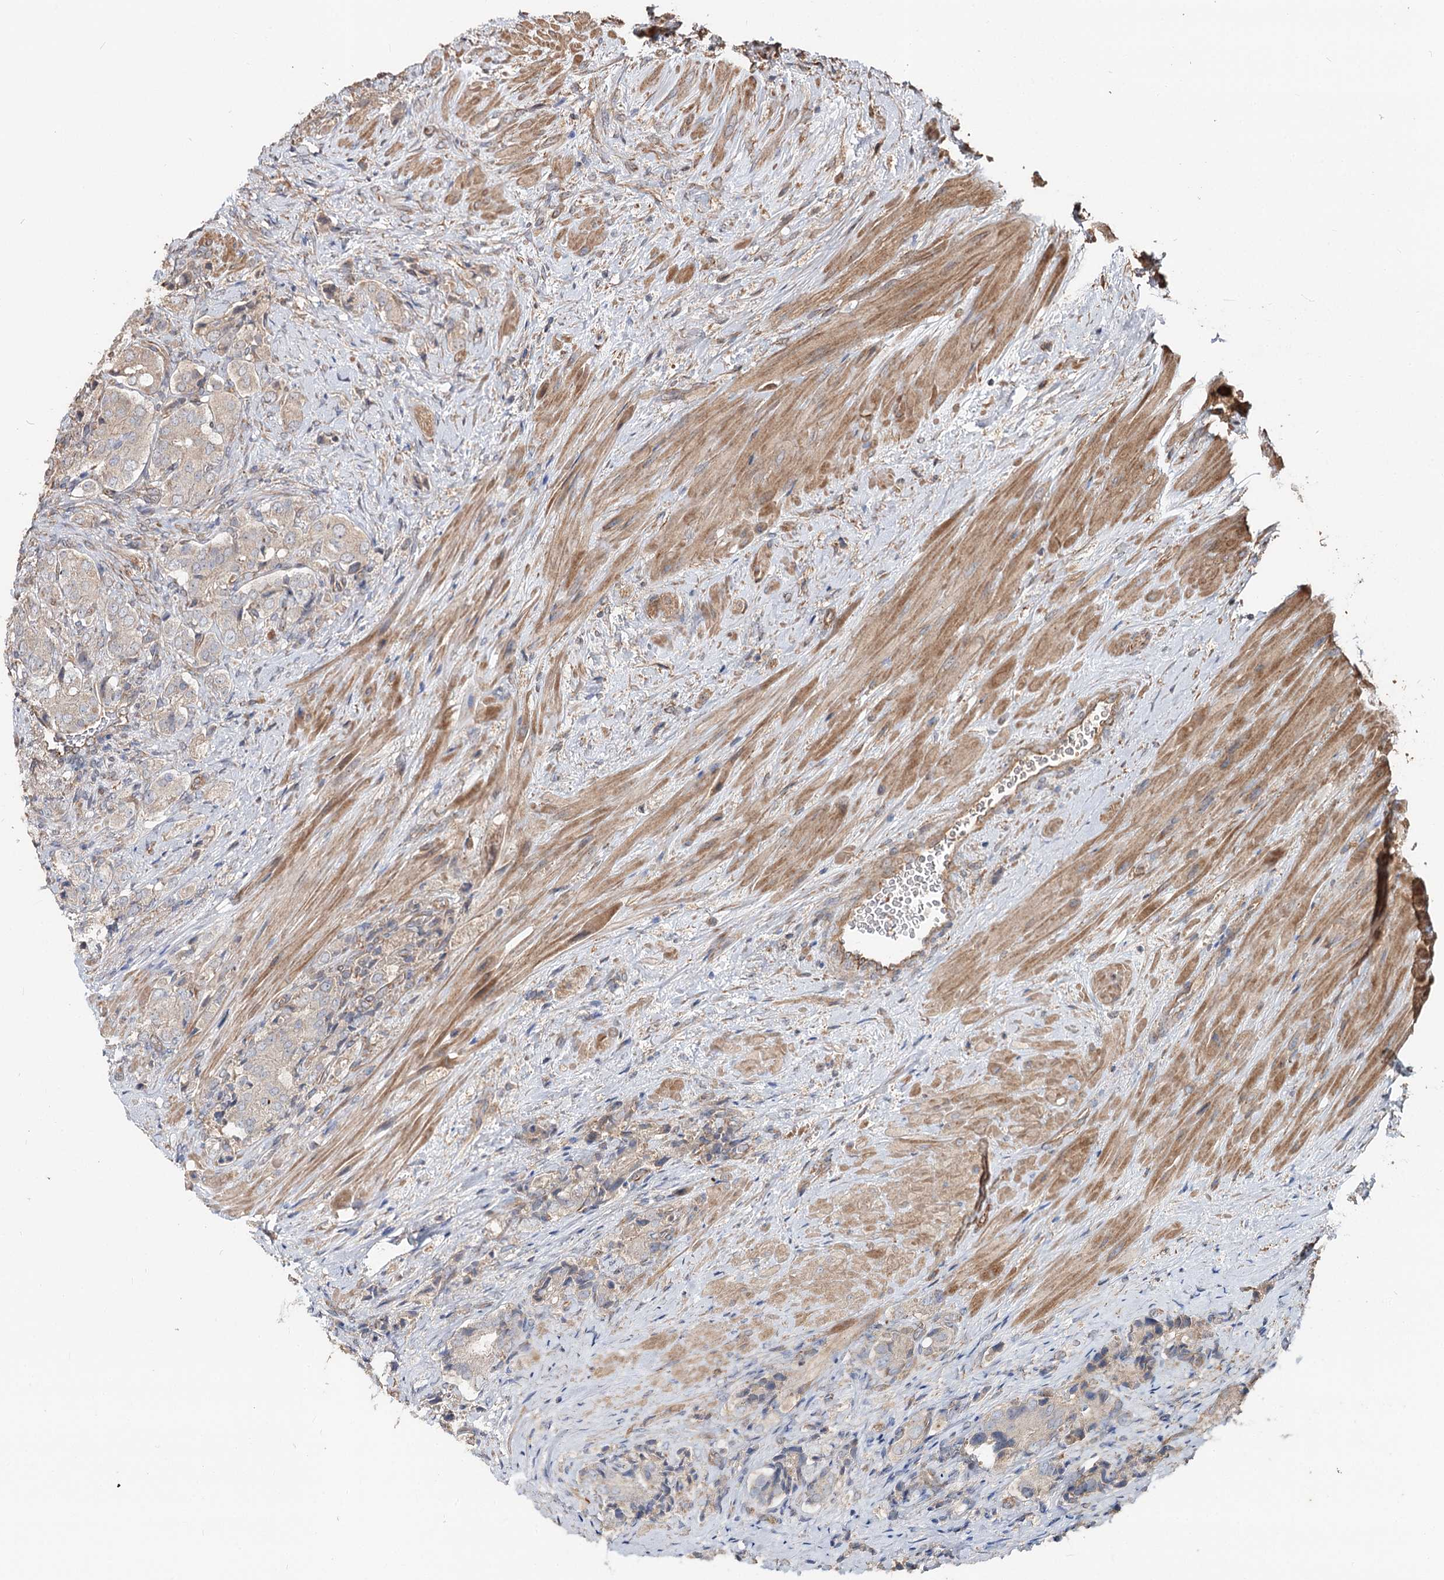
{"staining": {"intensity": "negative", "quantity": "none", "location": "none"}, "tissue": "prostate cancer", "cell_type": "Tumor cells", "image_type": "cancer", "snomed": [{"axis": "morphology", "description": "Adenocarcinoma, High grade"}, {"axis": "topography", "description": "Prostate"}], "caption": "Tumor cells show no significant protein staining in prostate cancer.", "gene": "SPART", "patient": {"sex": "male", "age": 65}}